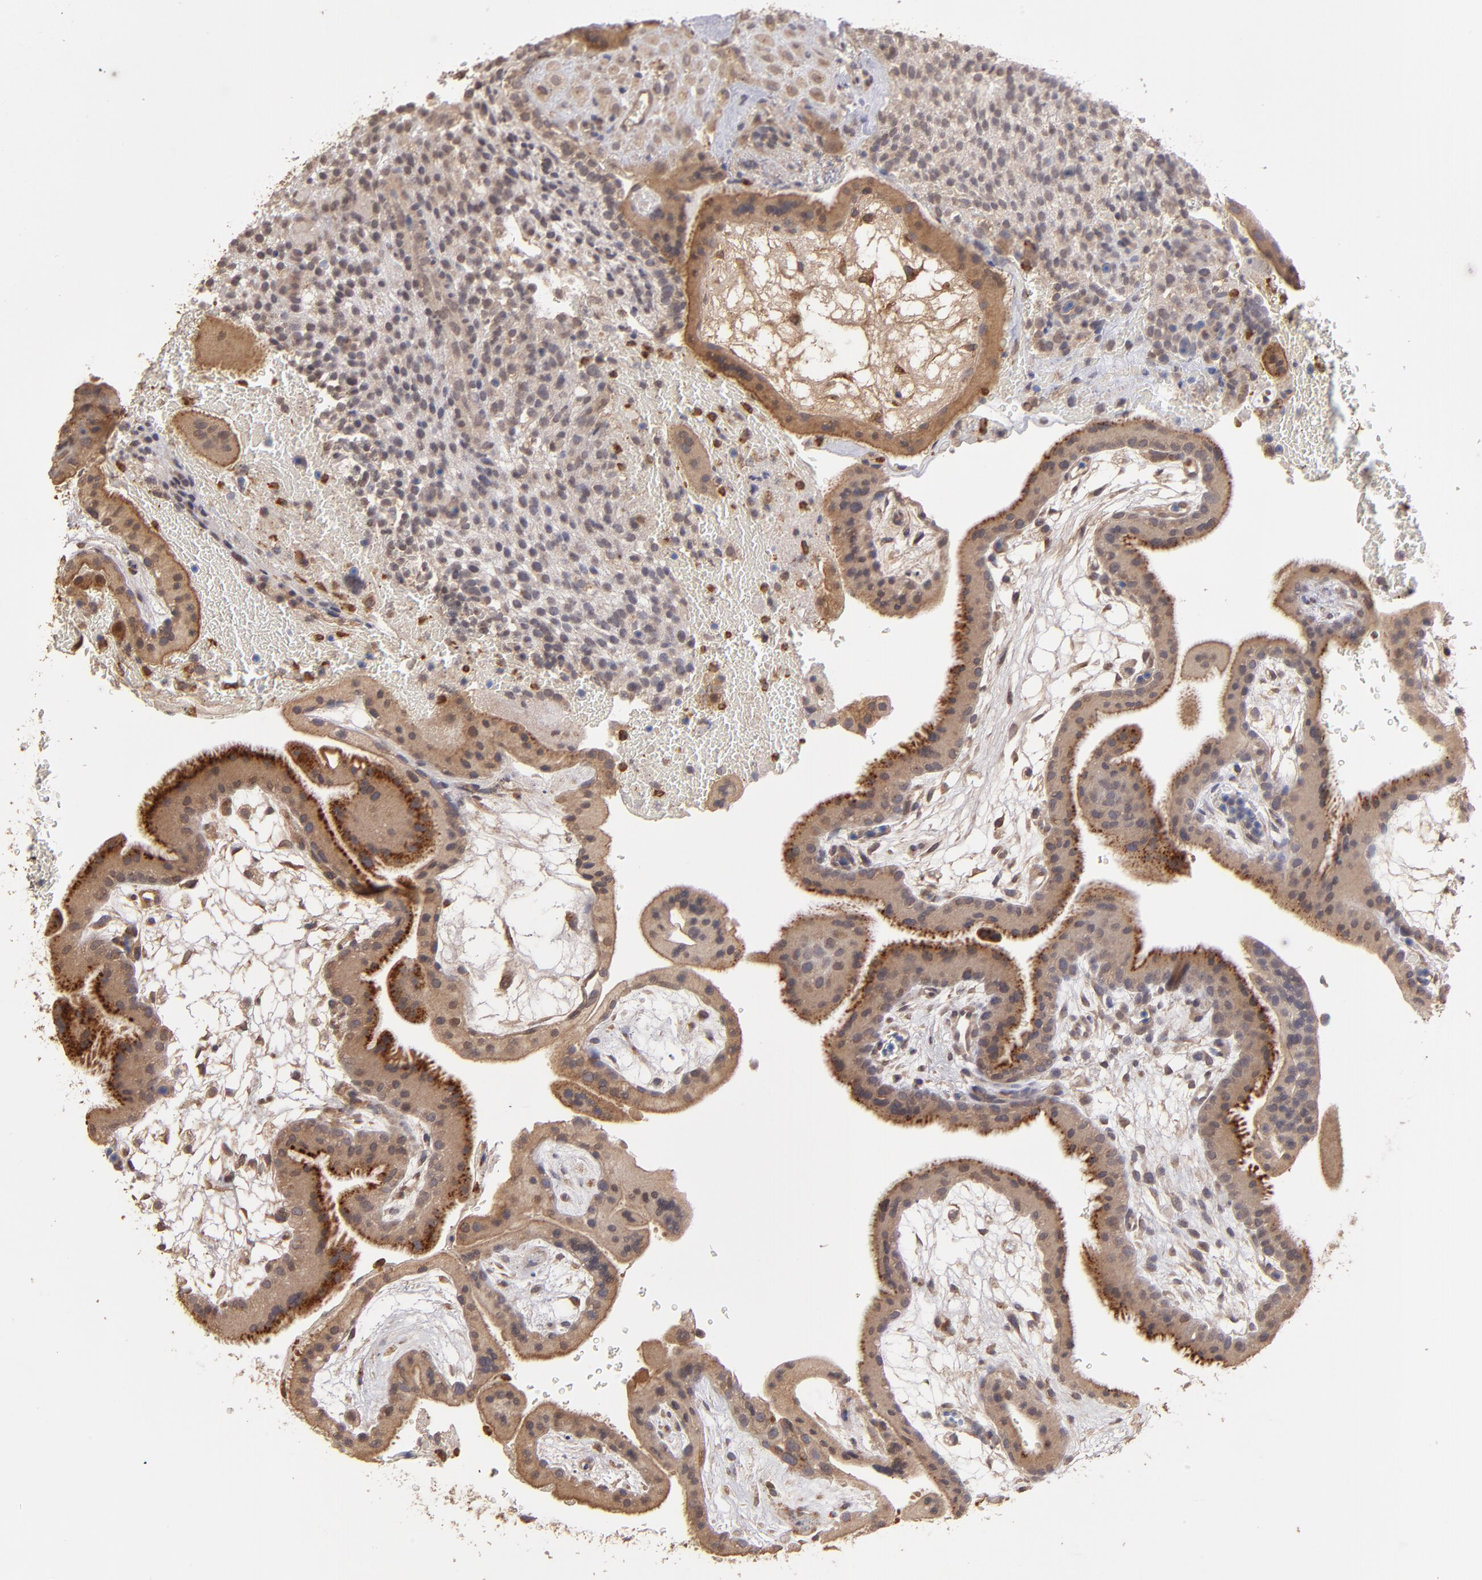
{"staining": {"intensity": "moderate", "quantity": ">75%", "location": "cytoplasmic/membranous"}, "tissue": "placenta", "cell_type": "Trophoblastic cells", "image_type": "normal", "snomed": [{"axis": "morphology", "description": "Normal tissue, NOS"}, {"axis": "topography", "description": "Placenta"}], "caption": "Moderate cytoplasmic/membranous staining for a protein is seen in about >75% of trophoblastic cells of normal placenta using immunohistochemistry.", "gene": "SERPINA7", "patient": {"sex": "female", "age": 19}}